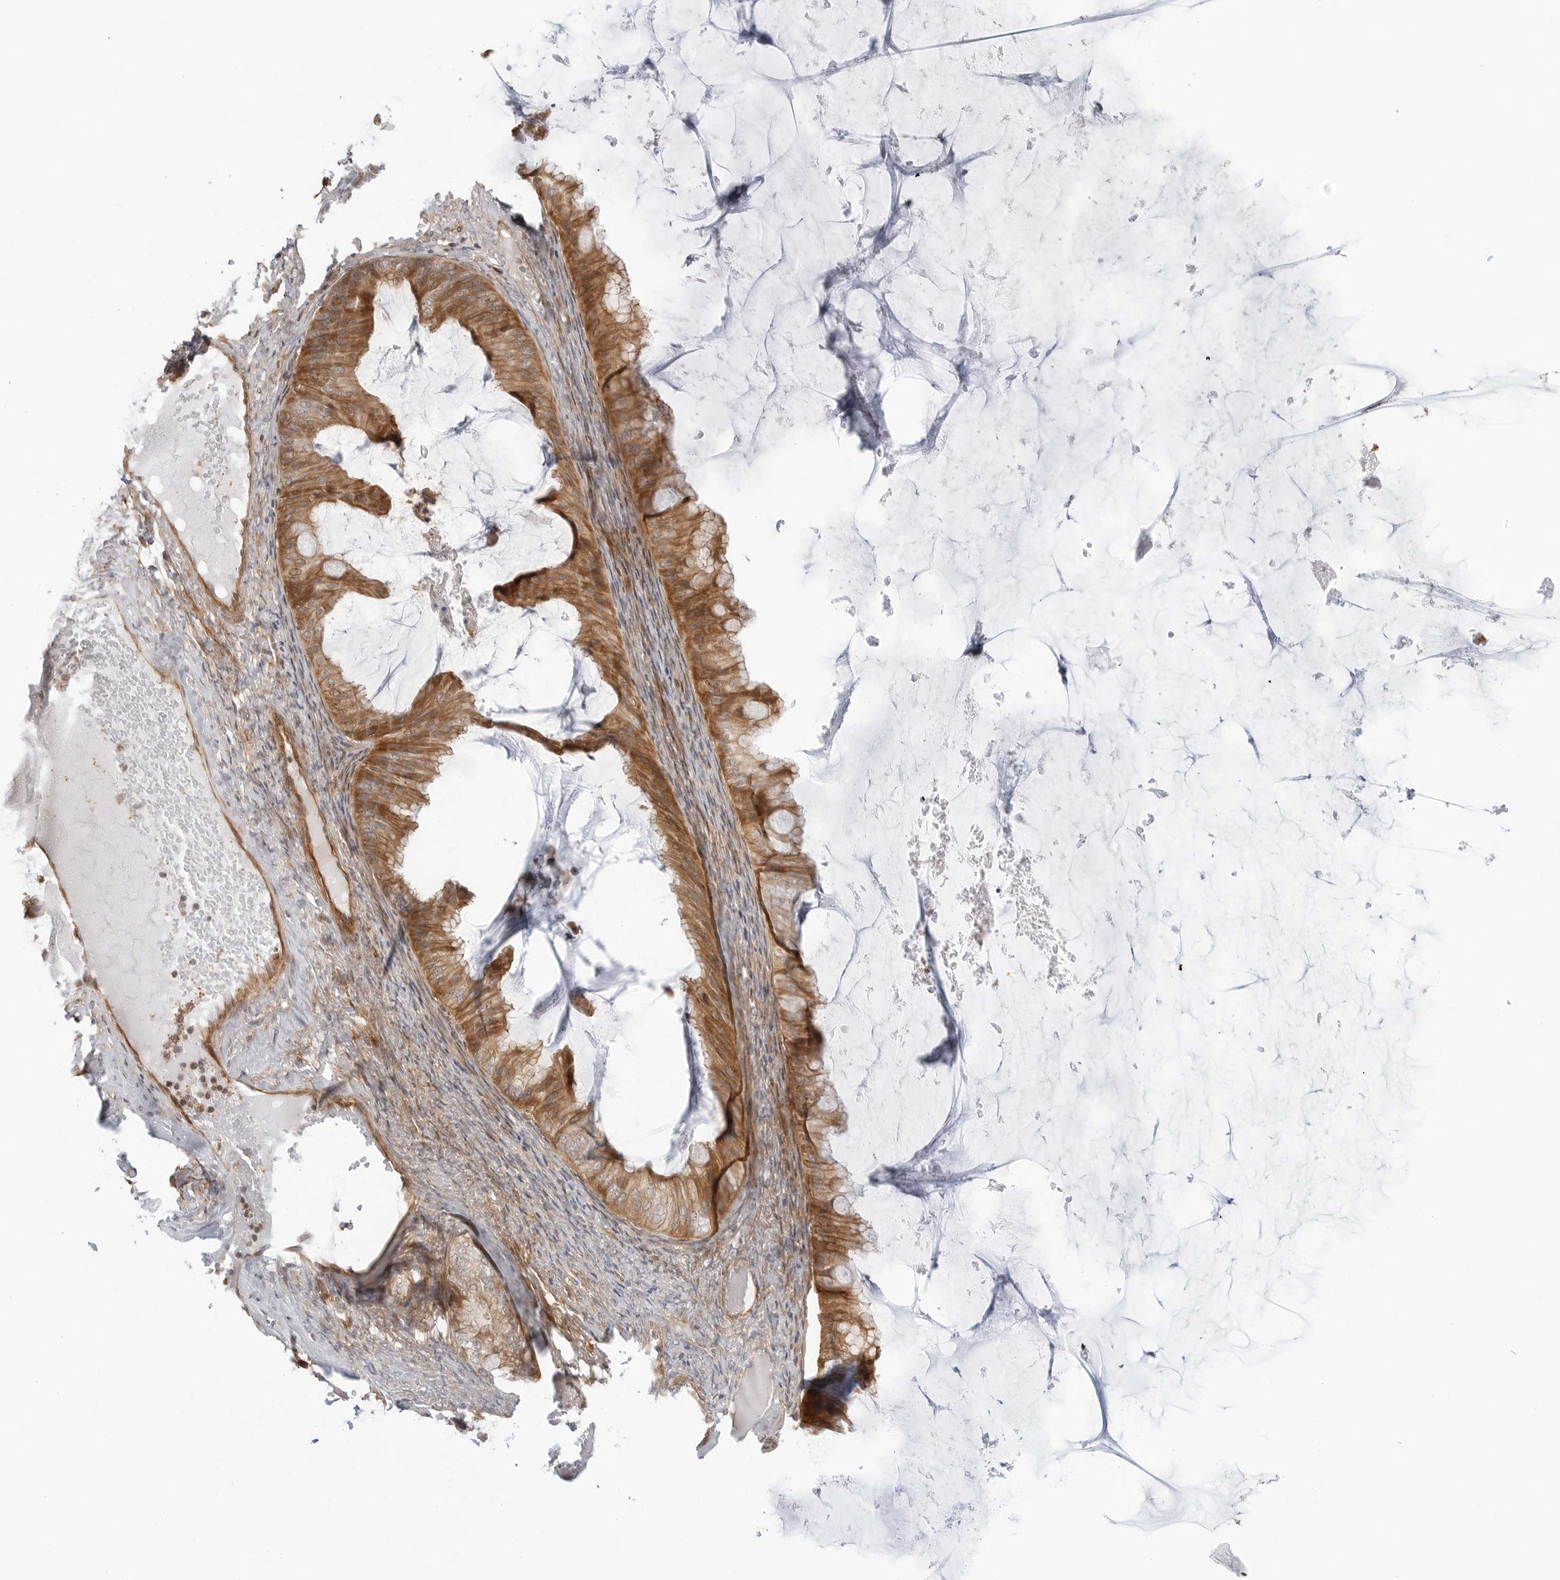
{"staining": {"intensity": "moderate", "quantity": ">75%", "location": "cytoplasmic/membranous"}, "tissue": "ovarian cancer", "cell_type": "Tumor cells", "image_type": "cancer", "snomed": [{"axis": "morphology", "description": "Cystadenocarcinoma, mucinous, NOS"}, {"axis": "topography", "description": "Ovary"}], "caption": "The photomicrograph displays staining of ovarian cancer, revealing moderate cytoplasmic/membranous protein positivity (brown color) within tumor cells.", "gene": "STXBP3", "patient": {"sex": "female", "age": 61}}